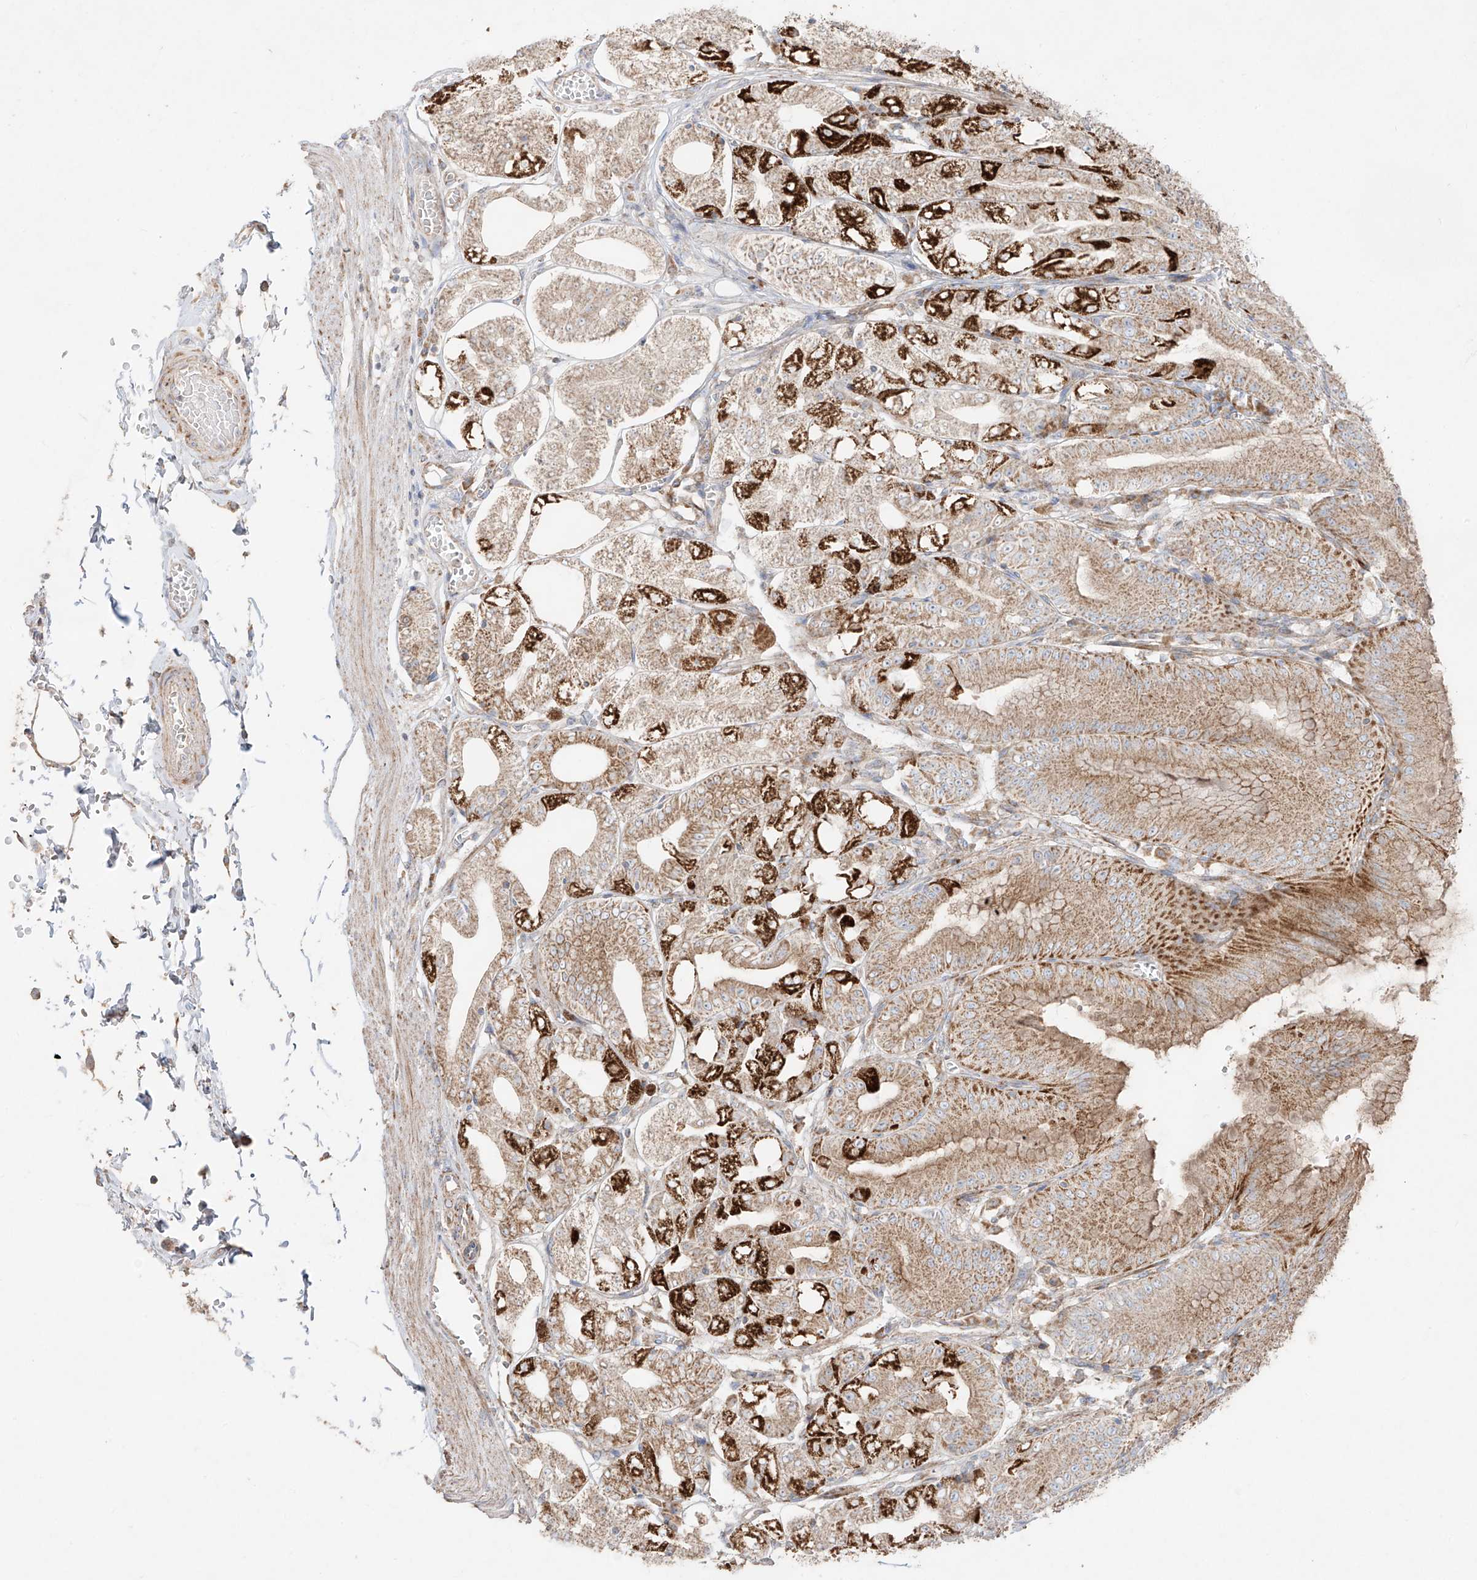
{"staining": {"intensity": "strong", "quantity": "25%-75%", "location": "cytoplasmic/membranous"}, "tissue": "stomach", "cell_type": "Glandular cells", "image_type": "normal", "snomed": [{"axis": "morphology", "description": "Normal tissue, NOS"}, {"axis": "topography", "description": "Stomach, lower"}], "caption": "A brown stain labels strong cytoplasmic/membranous expression of a protein in glandular cells of unremarkable human stomach. The protein of interest is stained brown, and the nuclei are stained in blue (DAB (3,3'-diaminobenzidine) IHC with brightfield microscopy, high magnification).", "gene": "COLGALT2", "patient": {"sex": "male", "age": 71}}